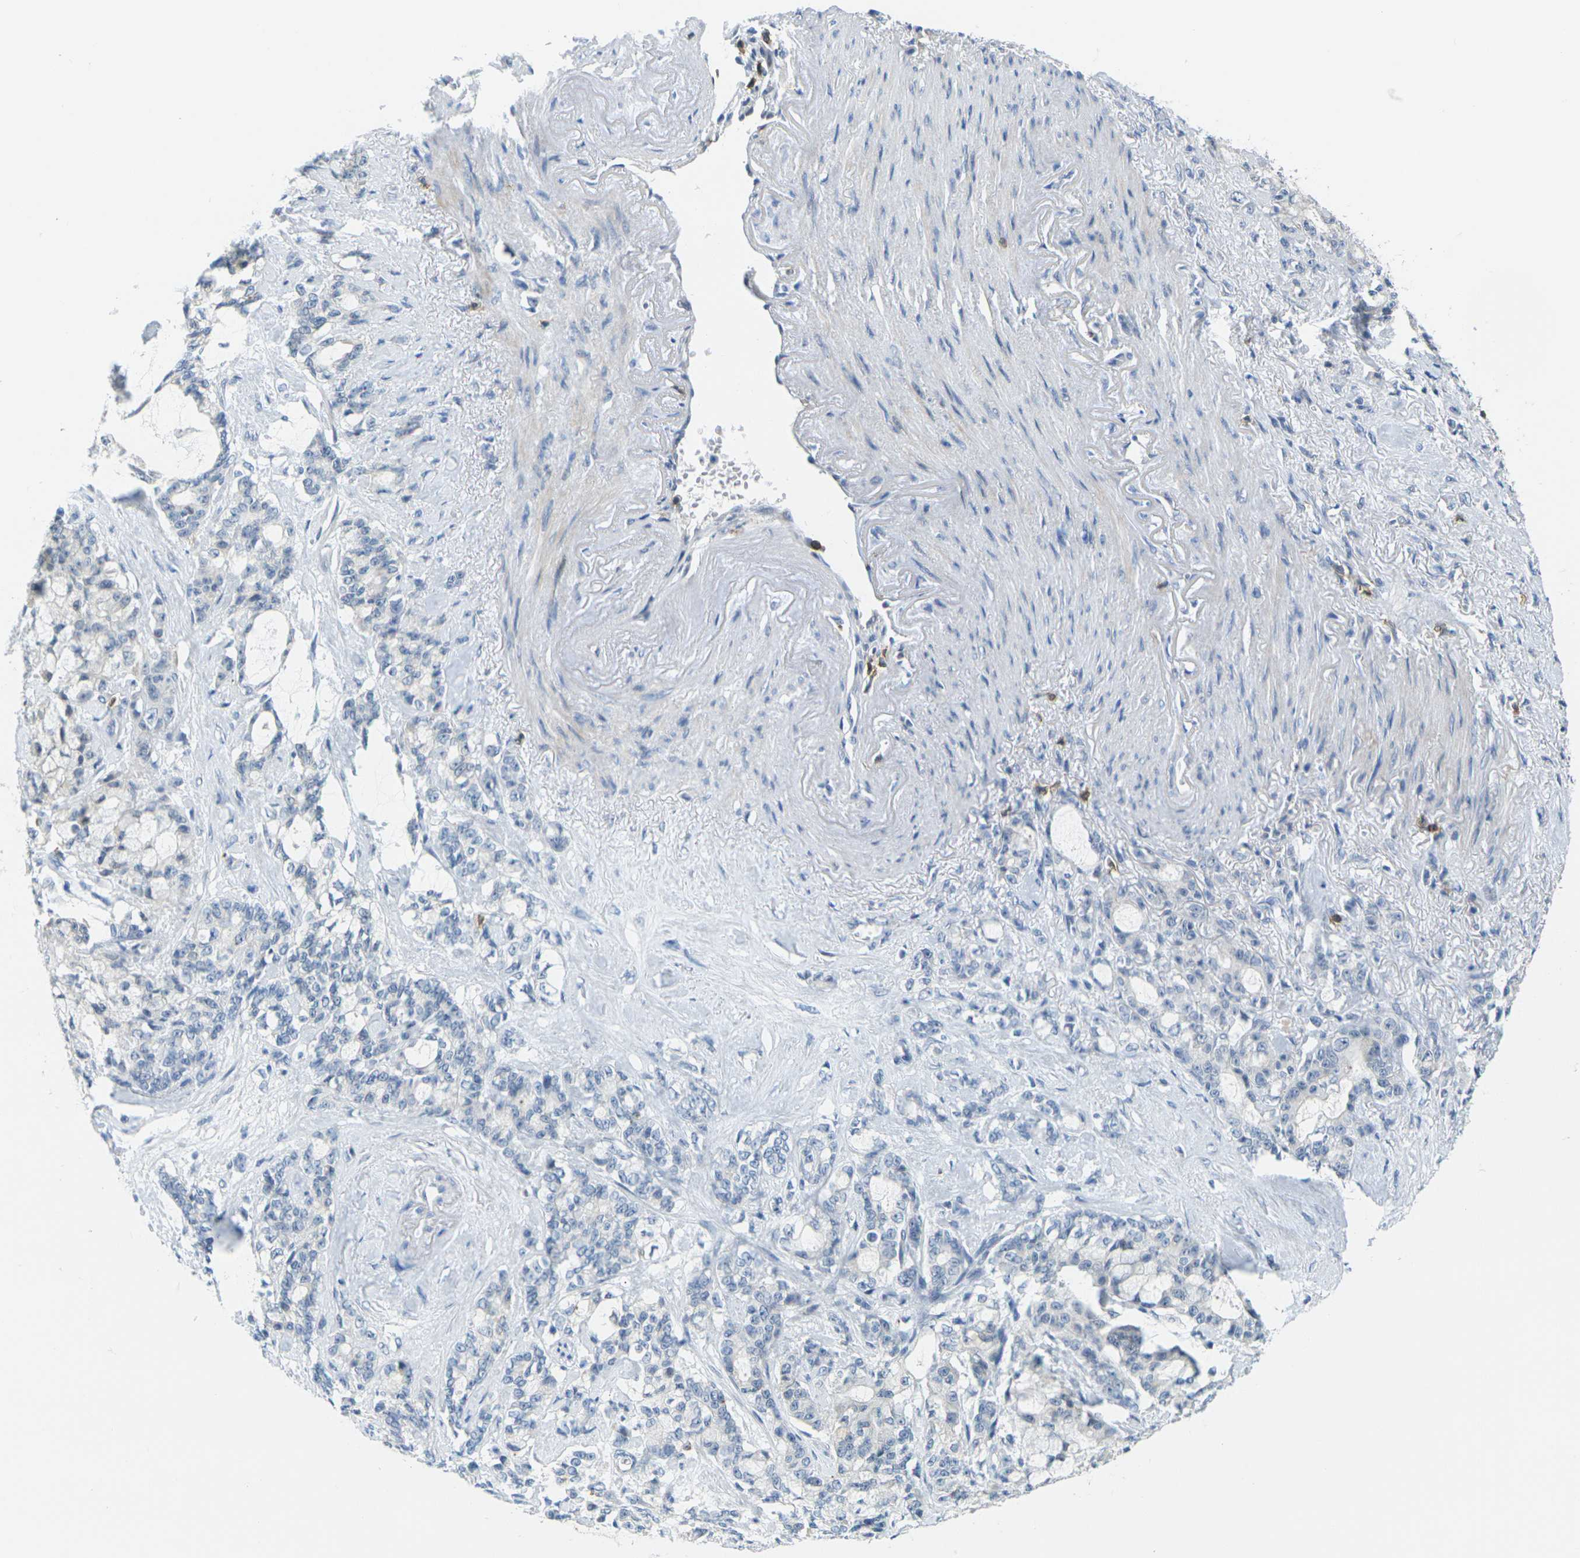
{"staining": {"intensity": "negative", "quantity": "none", "location": "none"}, "tissue": "pancreatic cancer", "cell_type": "Tumor cells", "image_type": "cancer", "snomed": [{"axis": "morphology", "description": "Adenocarcinoma, NOS"}, {"axis": "topography", "description": "Pancreas"}], "caption": "There is no significant positivity in tumor cells of pancreatic cancer (adenocarcinoma).", "gene": "CD3D", "patient": {"sex": "female", "age": 73}}